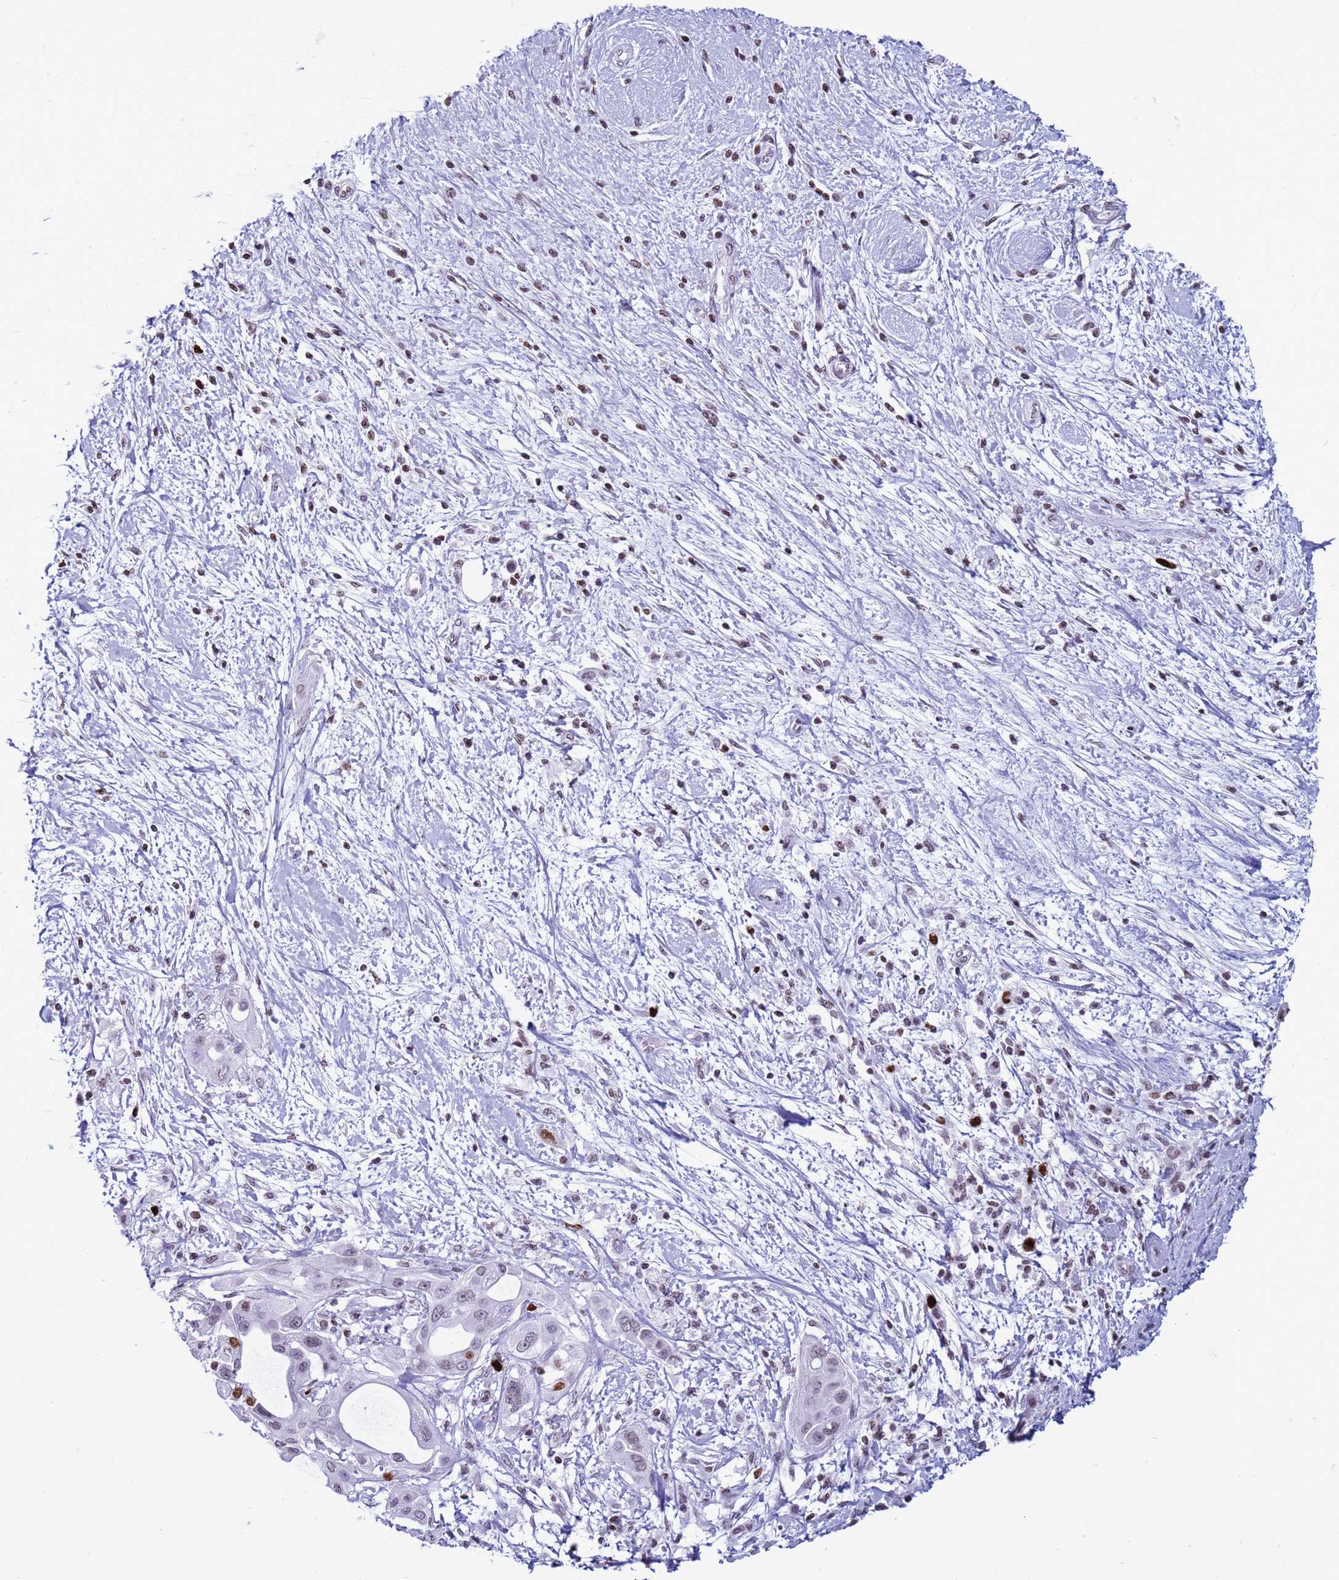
{"staining": {"intensity": "strong", "quantity": "<25%", "location": "nuclear"}, "tissue": "pancreatic cancer", "cell_type": "Tumor cells", "image_type": "cancer", "snomed": [{"axis": "morphology", "description": "Adenocarcinoma, NOS"}, {"axis": "topography", "description": "Pancreas"}], "caption": "Immunohistochemistry photomicrograph of human pancreatic adenocarcinoma stained for a protein (brown), which shows medium levels of strong nuclear staining in approximately <25% of tumor cells.", "gene": "H4C8", "patient": {"sex": "male", "age": 68}}